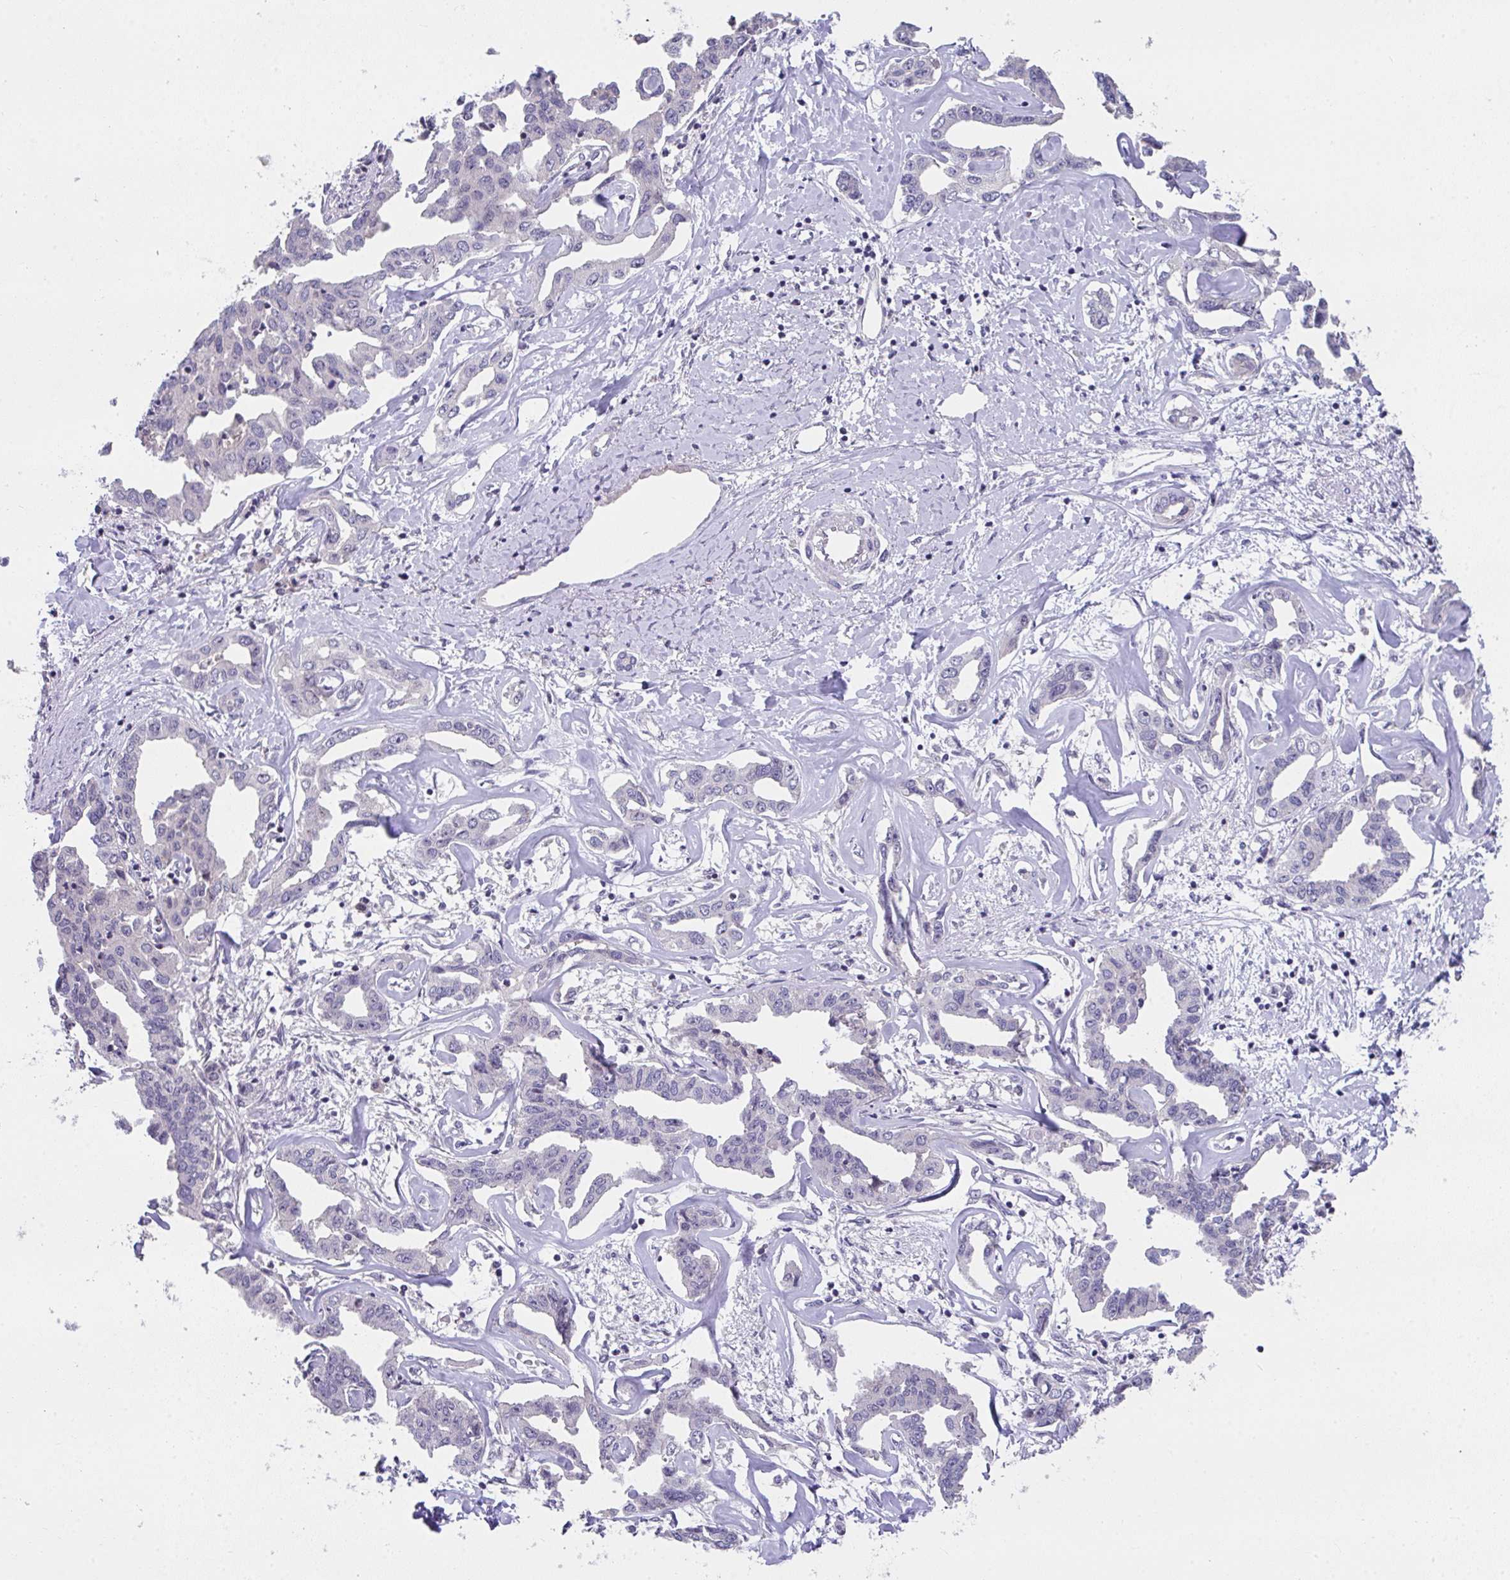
{"staining": {"intensity": "negative", "quantity": "none", "location": "none"}, "tissue": "liver cancer", "cell_type": "Tumor cells", "image_type": "cancer", "snomed": [{"axis": "morphology", "description": "Cholangiocarcinoma"}, {"axis": "topography", "description": "Liver"}], "caption": "Immunohistochemistry (IHC) photomicrograph of liver cancer stained for a protein (brown), which displays no staining in tumor cells. The staining is performed using DAB (3,3'-diaminobenzidine) brown chromogen with nuclei counter-stained in using hematoxylin.", "gene": "GLTPD2", "patient": {"sex": "male", "age": 59}}